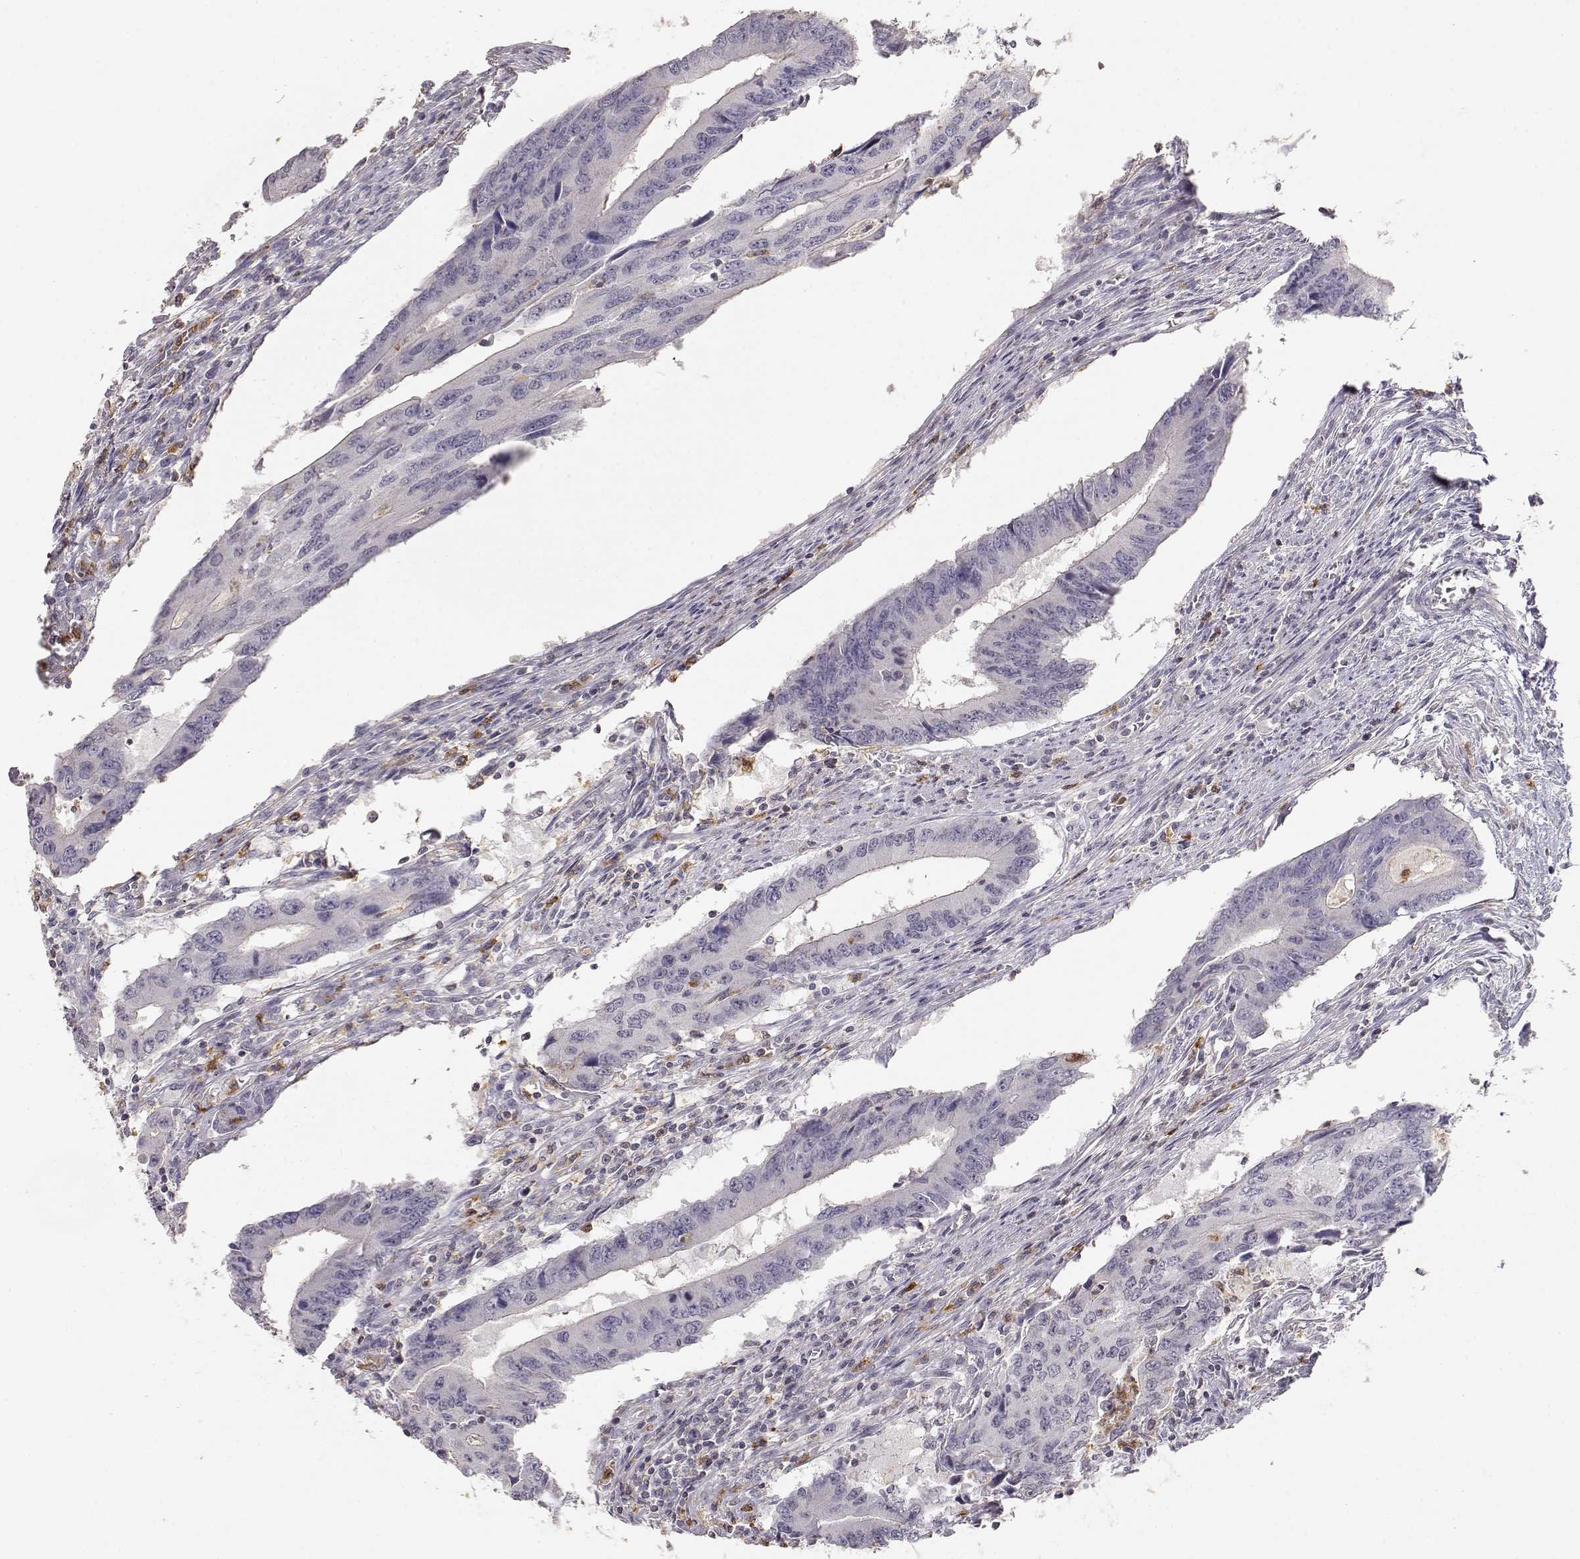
{"staining": {"intensity": "weak", "quantity": "25%-75%", "location": "cytoplasmic/membranous"}, "tissue": "colorectal cancer", "cell_type": "Tumor cells", "image_type": "cancer", "snomed": [{"axis": "morphology", "description": "Adenocarcinoma, NOS"}, {"axis": "topography", "description": "Colon"}], "caption": "Immunohistochemistry image of neoplastic tissue: human colorectal cancer stained using immunohistochemistry (IHC) demonstrates low levels of weak protein expression localized specifically in the cytoplasmic/membranous of tumor cells, appearing as a cytoplasmic/membranous brown color.", "gene": "TNFRSF10C", "patient": {"sex": "male", "age": 53}}